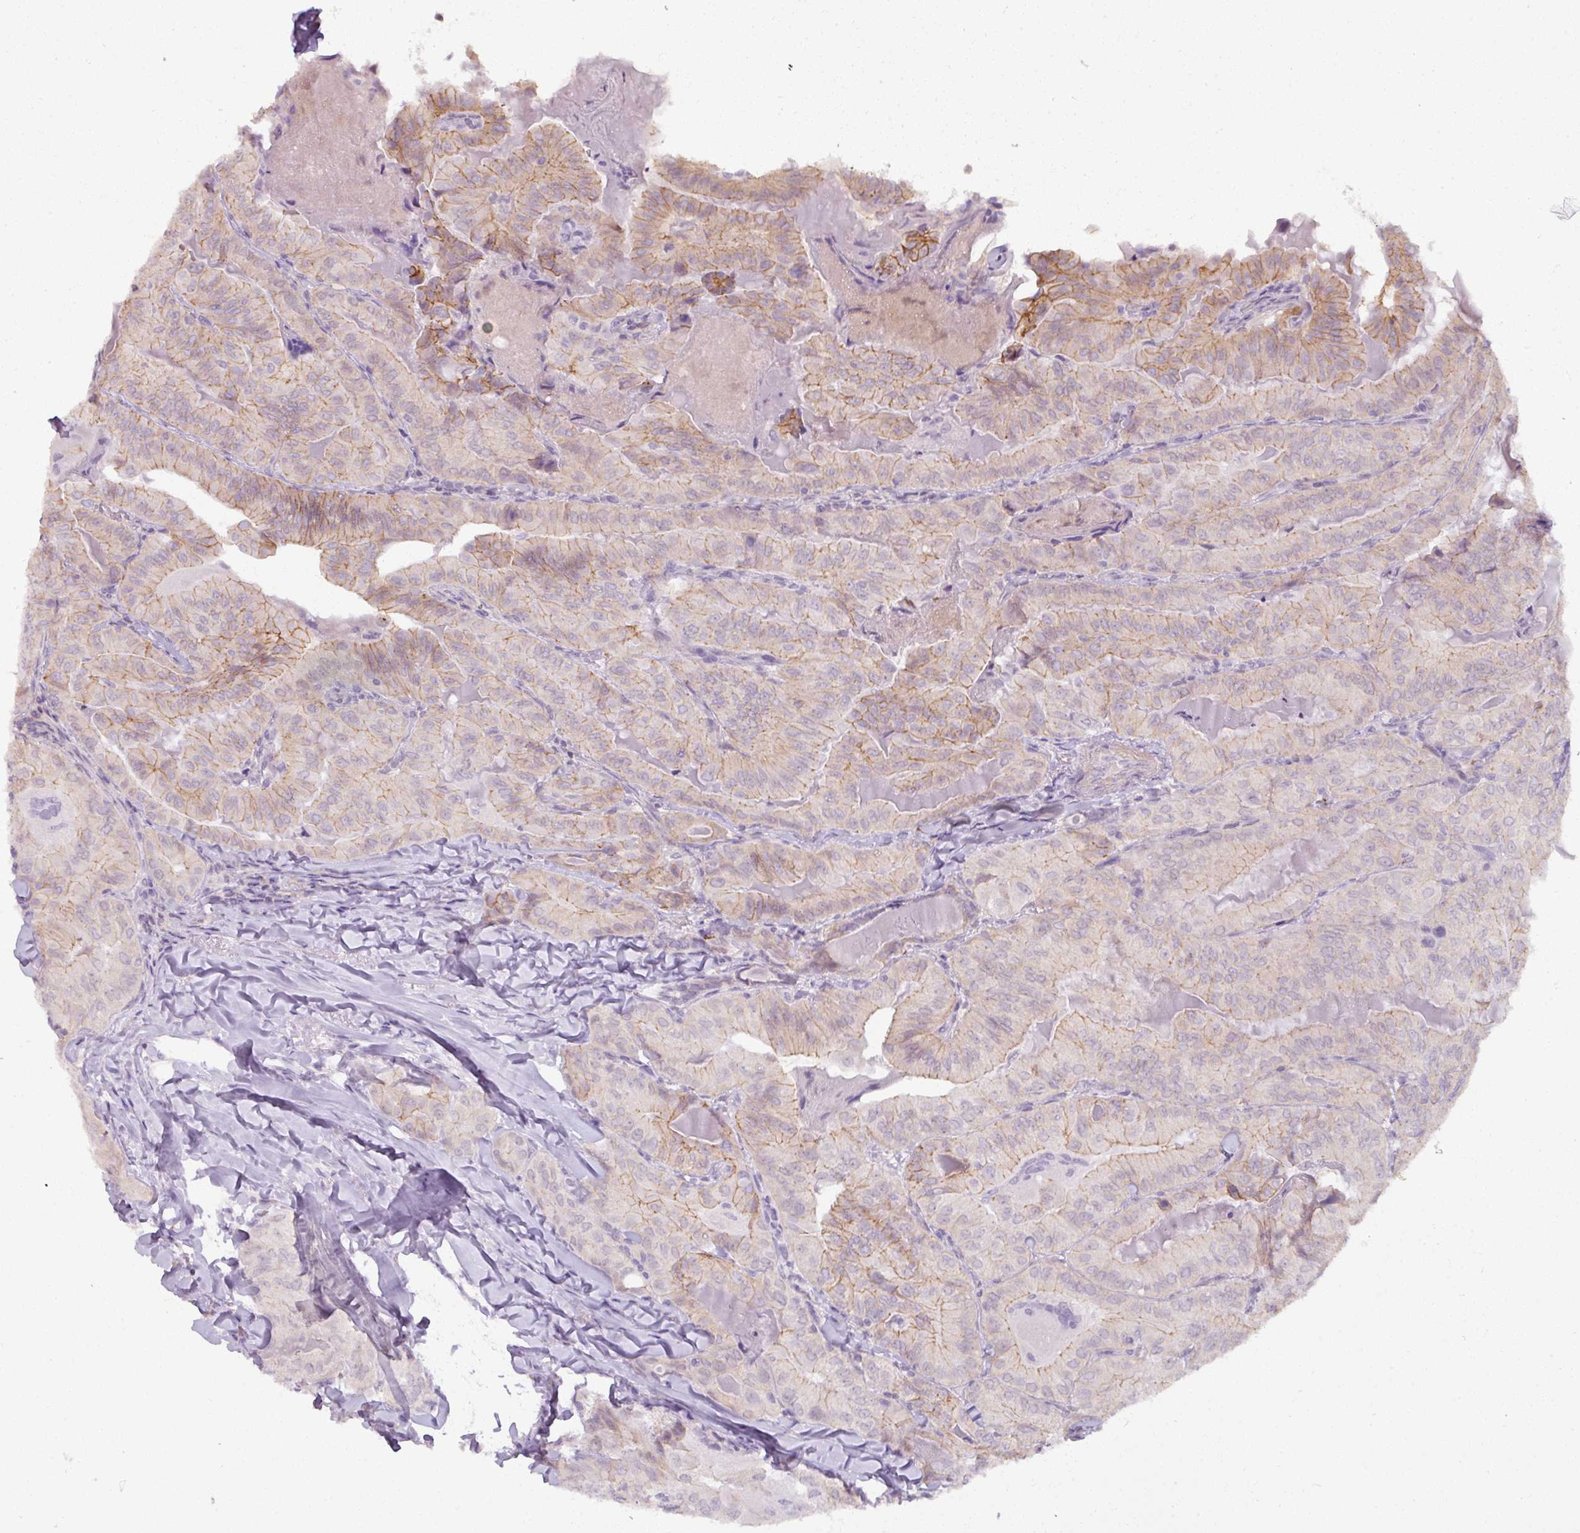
{"staining": {"intensity": "moderate", "quantity": "<25%", "location": "cytoplasmic/membranous"}, "tissue": "thyroid cancer", "cell_type": "Tumor cells", "image_type": "cancer", "snomed": [{"axis": "morphology", "description": "Papillary adenocarcinoma, NOS"}, {"axis": "topography", "description": "Thyroid gland"}], "caption": "Papillary adenocarcinoma (thyroid) tissue displays moderate cytoplasmic/membranous expression in approximately <25% of tumor cells, visualized by immunohistochemistry. Using DAB (3,3'-diaminobenzidine) (brown) and hematoxylin (blue) stains, captured at high magnification using brightfield microscopy.", "gene": "PNMA6A", "patient": {"sex": "female", "age": 68}}